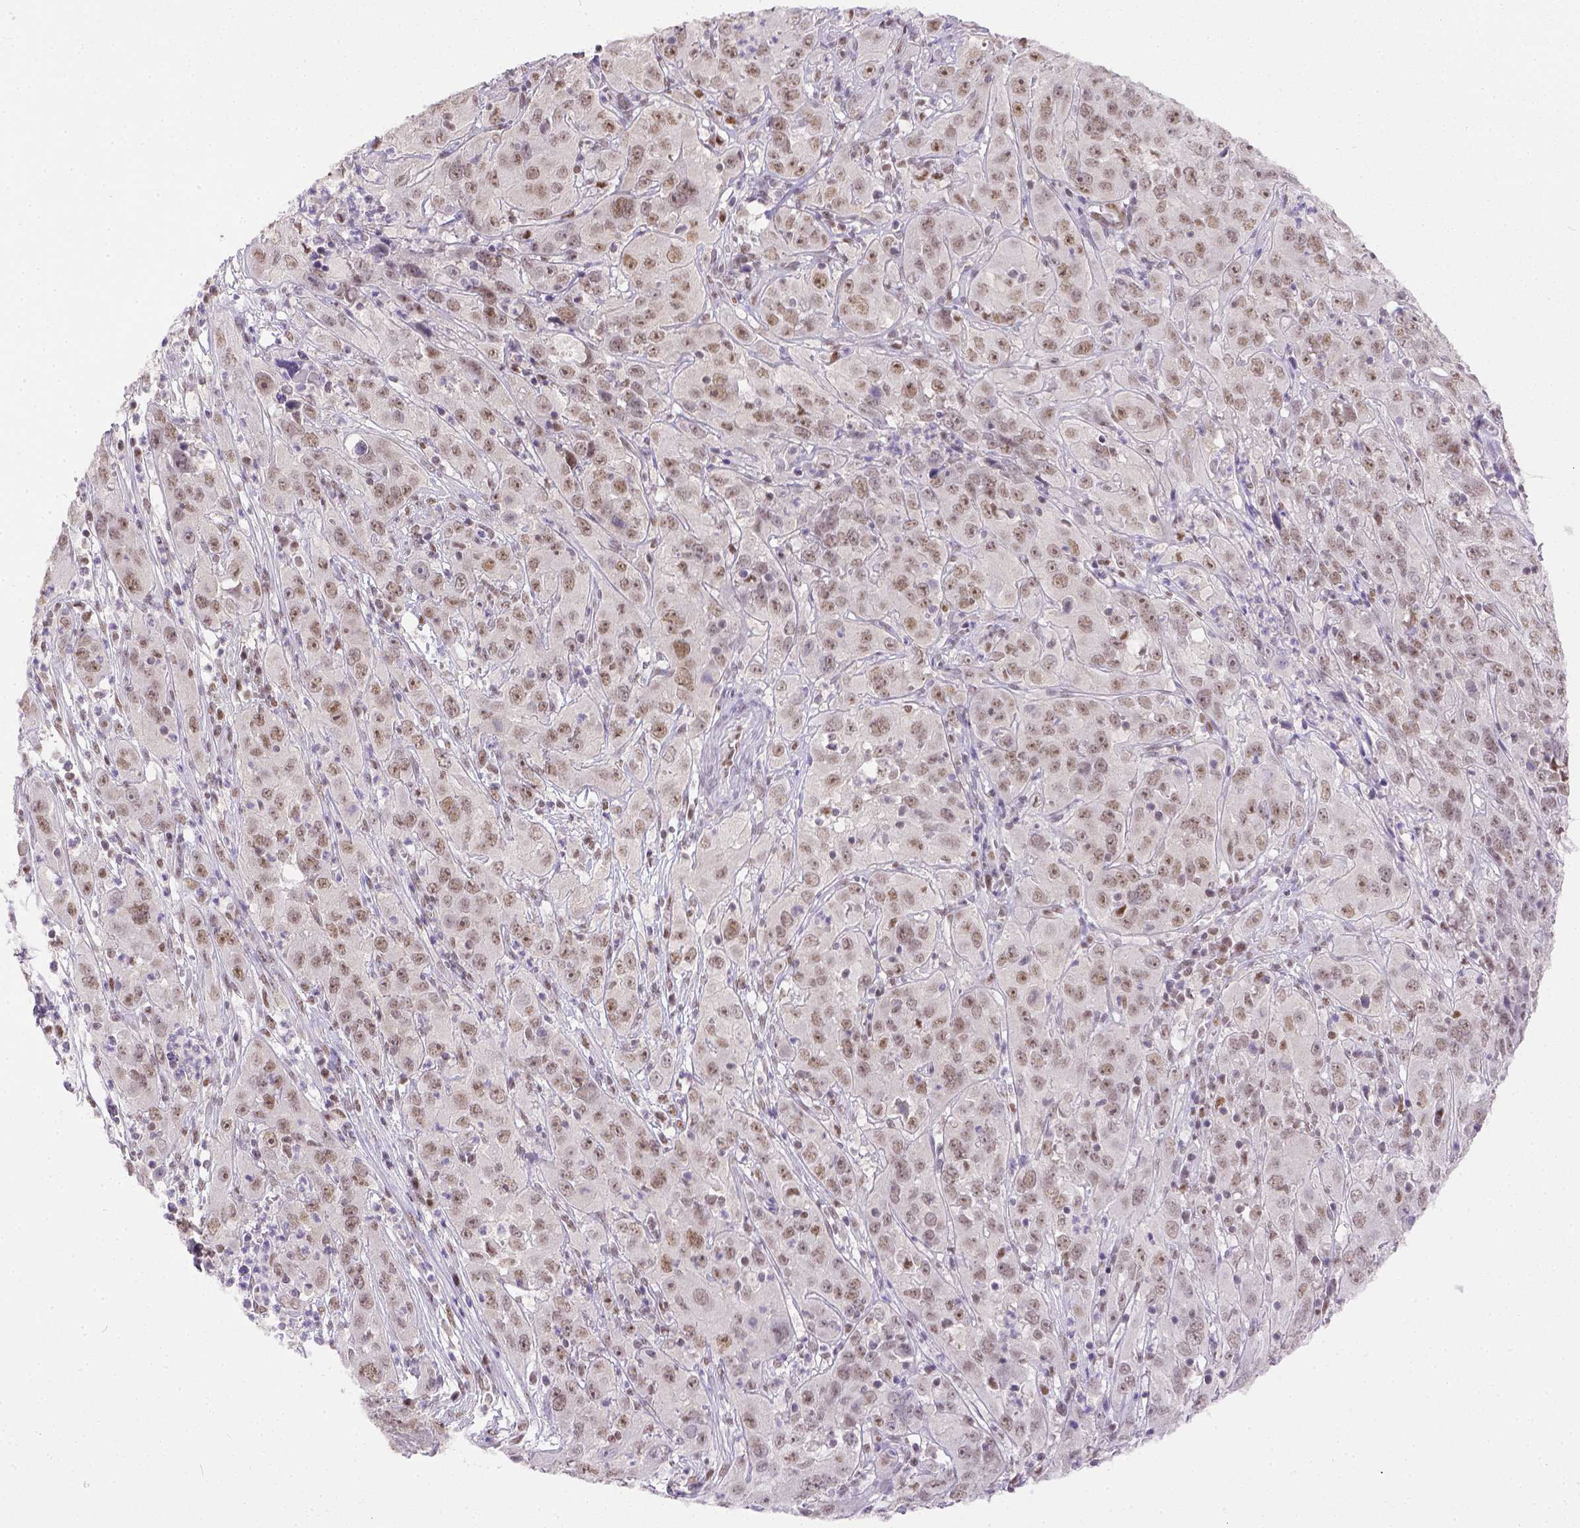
{"staining": {"intensity": "weak", "quantity": ">75%", "location": "nuclear"}, "tissue": "cervical cancer", "cell_type": "Tumor cells", "image_type": "cancer", "snomed": [{"axis": "morphology", "description": "Squamous cell carcinoma, NOS"}, {"axis": "topography", "description": "Cervix"}], "caption": "High-power microscopy captured an immunohistochemistry (IHC) photomicrograph of cervical cancer (squamous cell carcinoma), revealing weak nuclear staining in about >75% of tumor cells. (DAB (3,3'-diaminobenzidine) = brown stain, brightfield microscopy at high magnification).", "gene": "ERCC1", "patient": {"sex": "female", "age": 32}}